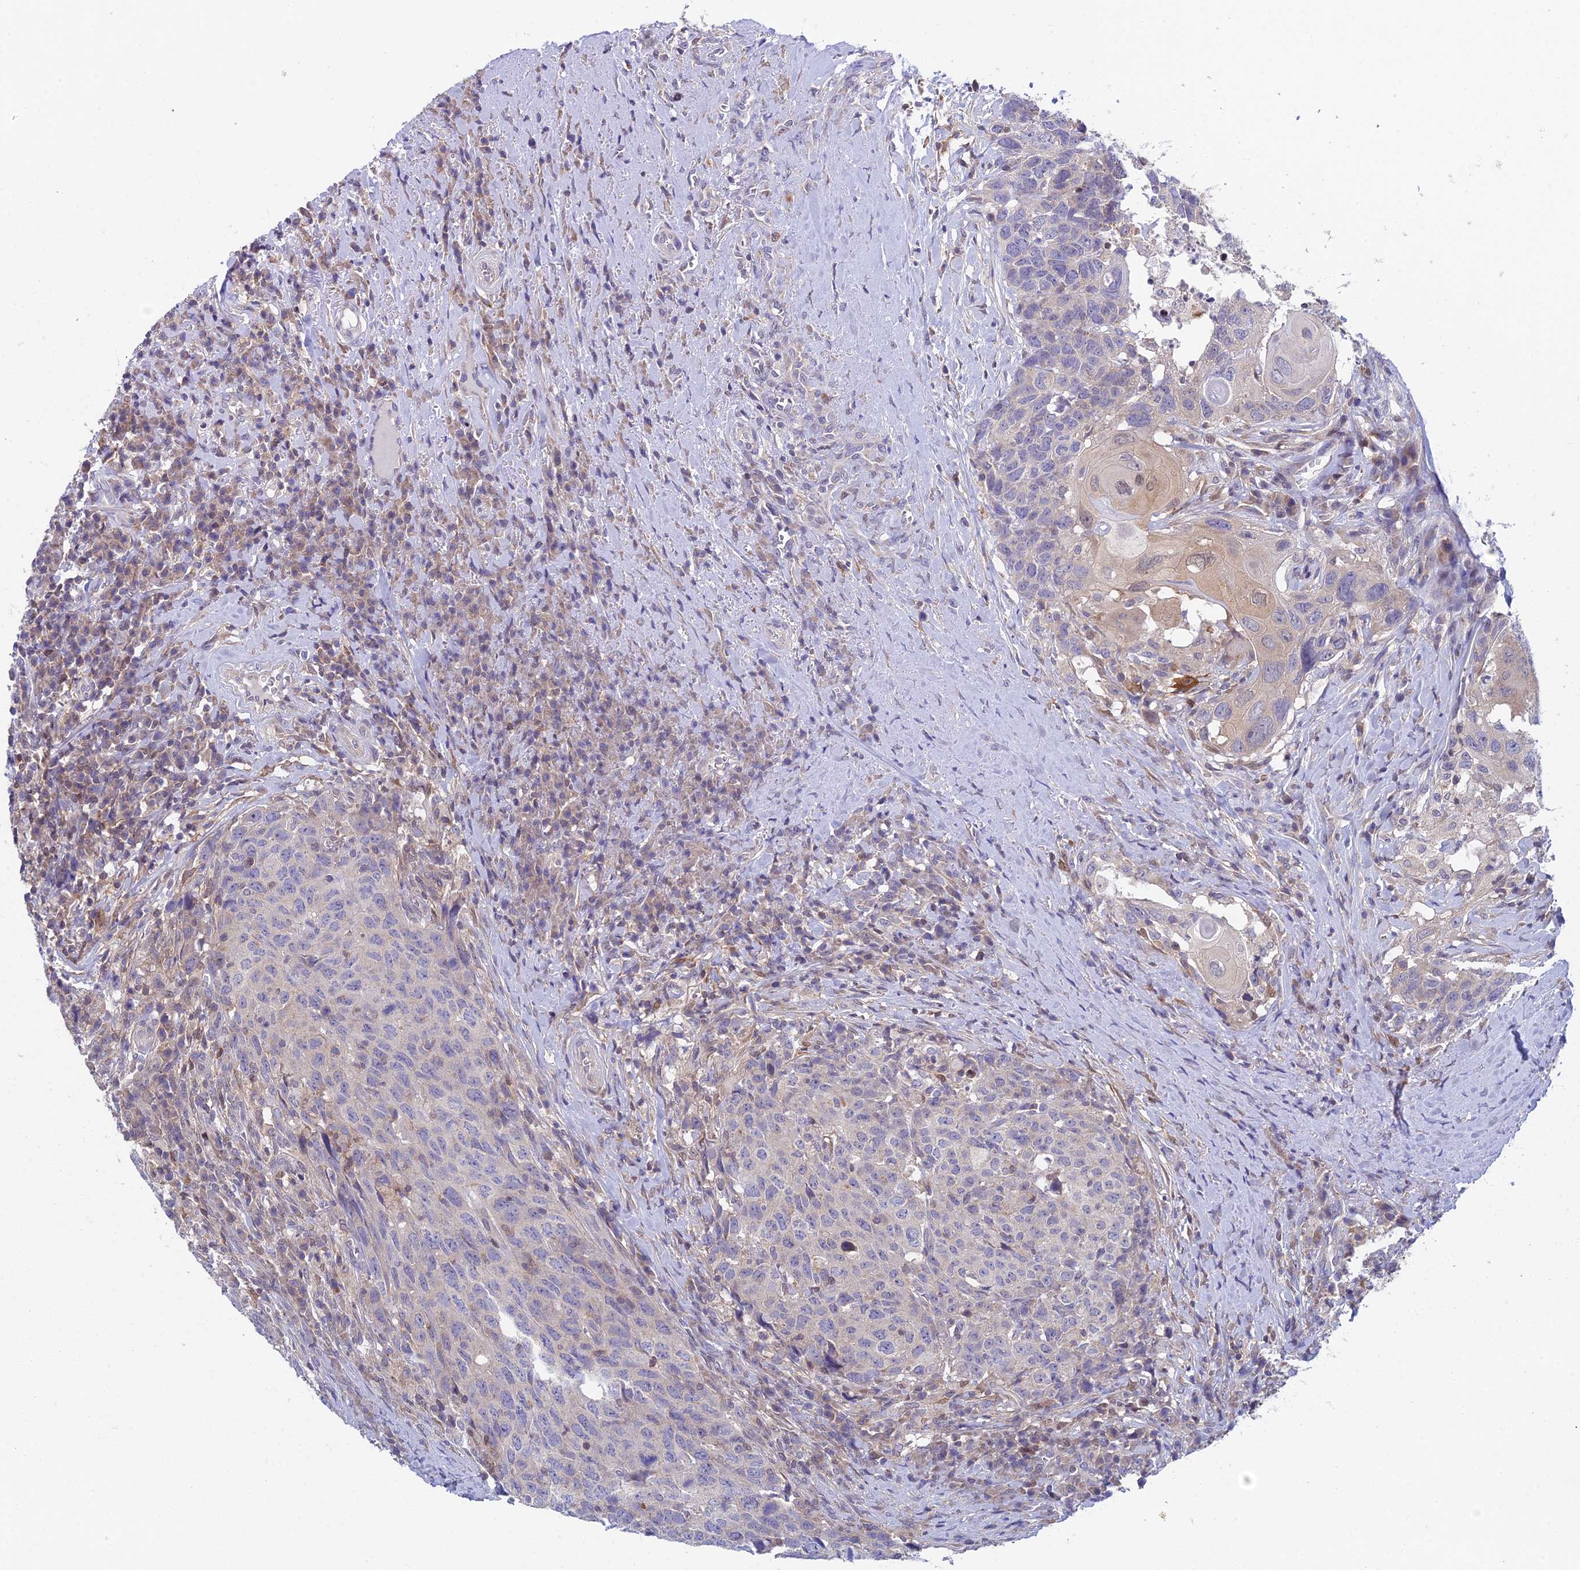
{"staining": {"intensity": "weak", "quantity": "<25%", "location": "cytoplasmic/membranous"}, "tissue": "head and neck cancer", "cell_type": "Tumor cells", "image_type": "cancer", "snomed": [{"axis": "morphology", "description": "Squamous cell carcinoma, NOS"}, {"axis": "topography", "description": "Head-Neck"}], "caption": "This is an IHC micrograph of human head and neck cancer (squamous cell carcinoma). There is no staining in tumor cells.", "gene": "ELOA2", "patient": {"sex": "male", "age": 66}}